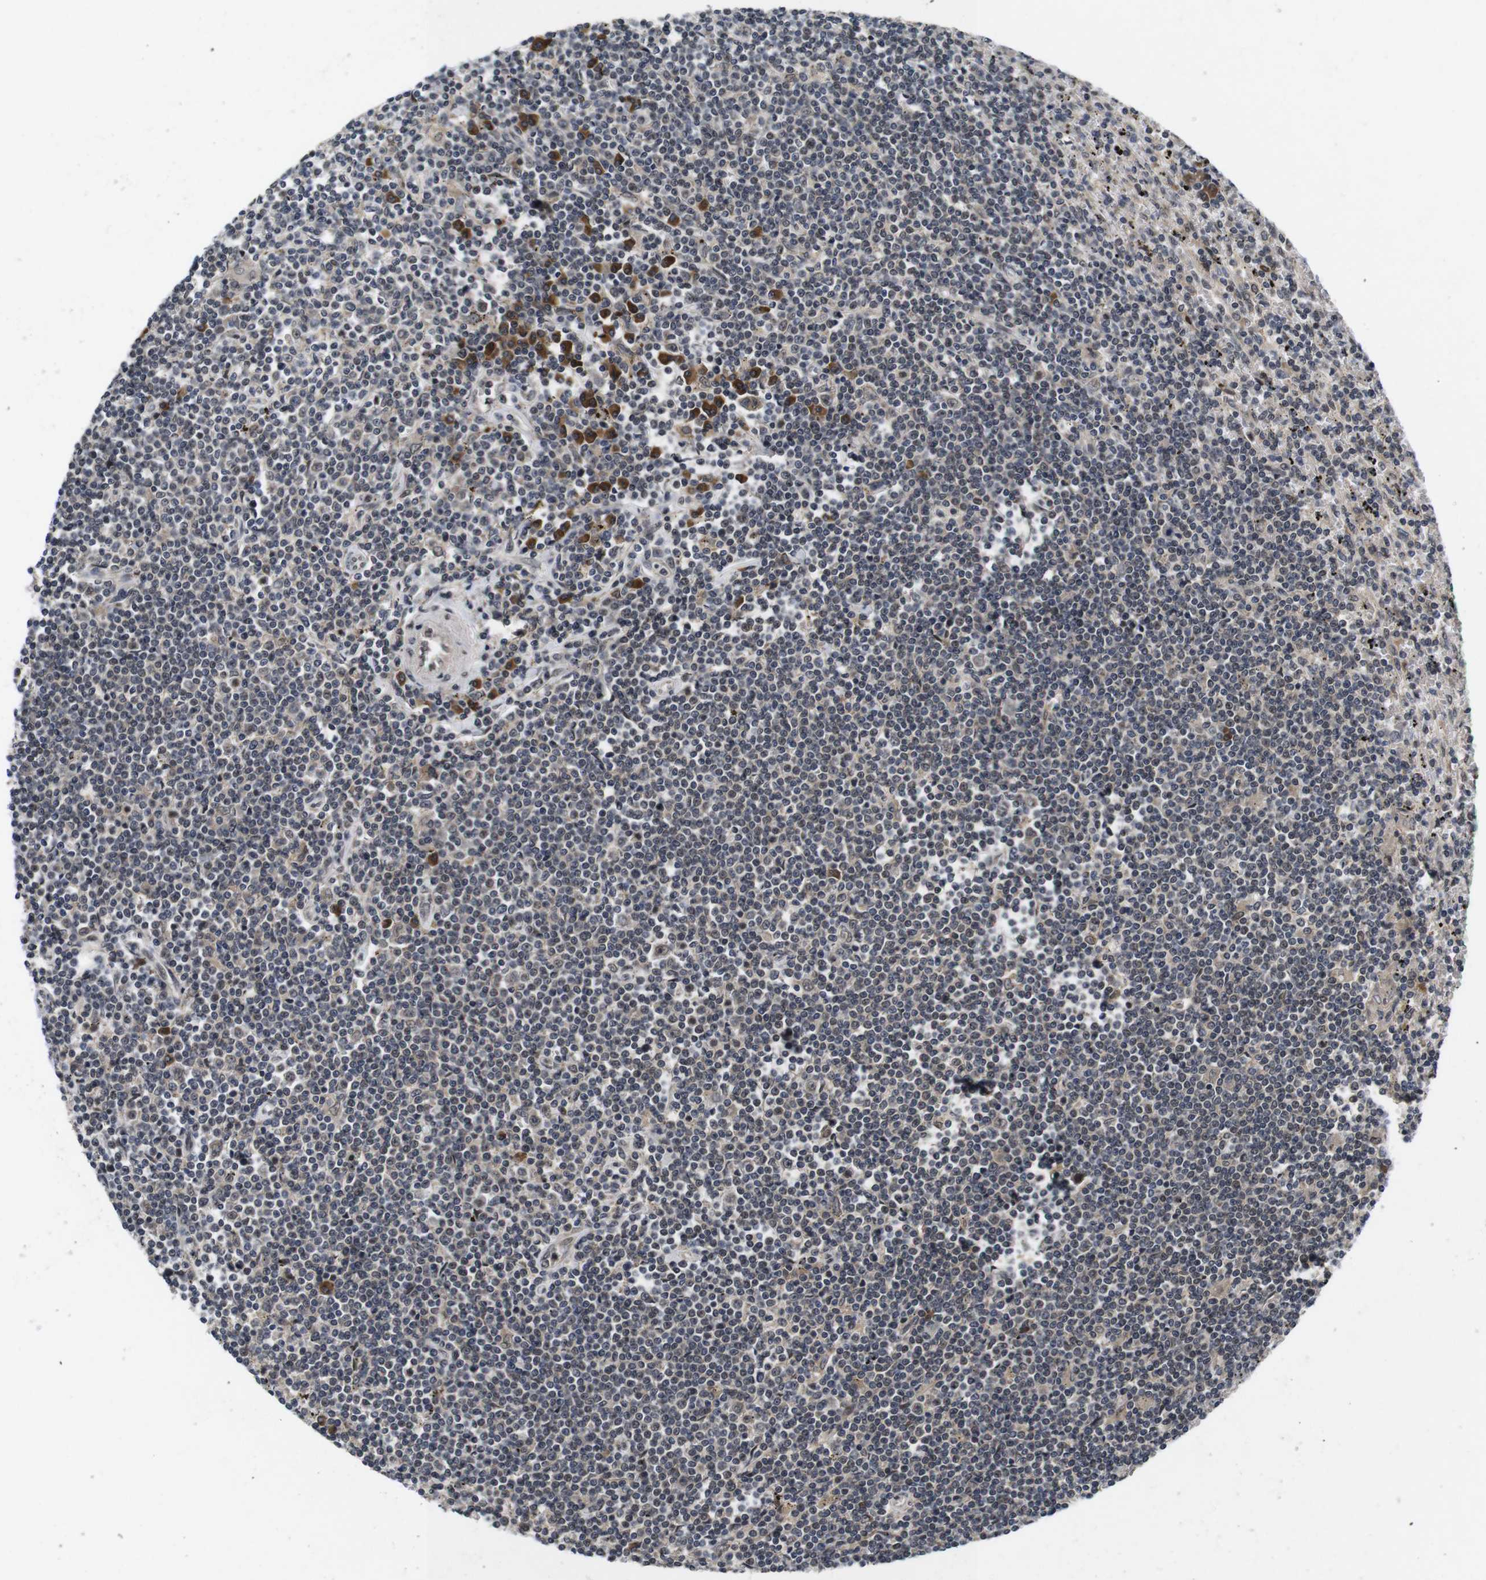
{"staining": {"intensity": "weak", "quantity": "25%-75%", "location": "cytoplasmic/membranous"}, "tissue": "lymphoma", "cell_type": "Tumor cells", "image_type": "cancer", "snomed": [{"axis": "morphology", "description": "Malignant lymphoma, non-Hodgkin's type, Low grade"}, {"axis": "topography", "description": "Spleen"}], "caption": "A photomicrograph of human low-grade malignant lymphoma, non-Hodgkin's type stained for a protein demonstrates weak cytoplasmic/membranous brown staining in tumor cells. The protein of interest is stained brown, and the nuclei are stained in blue (DAB (3,3'-diaminobenzidine) IHC with brightfield microscopy, high magnification).", "gene": "ZBTB46", "patient": {"sex": "male", "age": 76}}